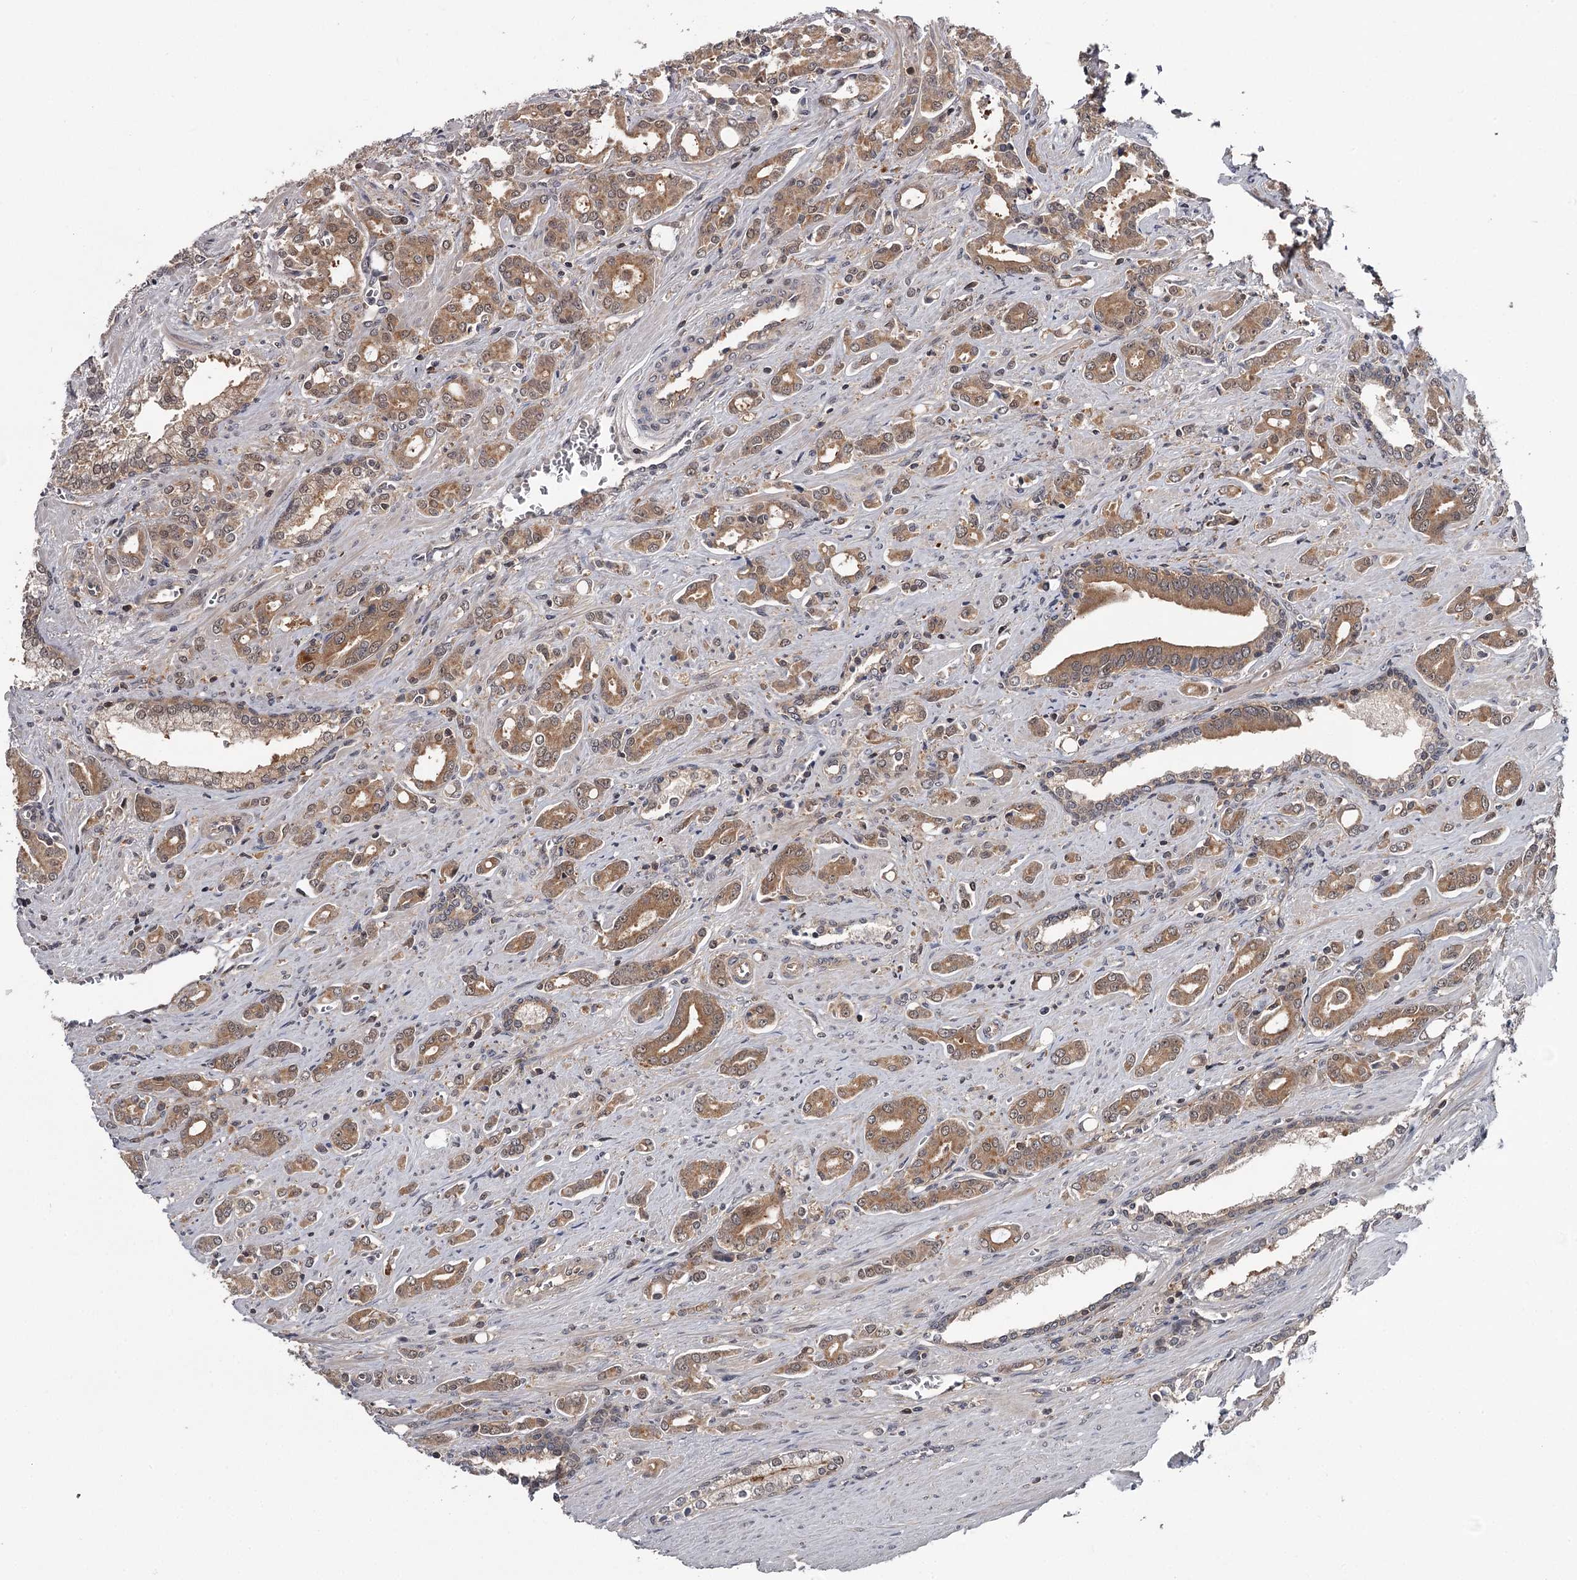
{"staining": {"intensity": "moderate", "quantity": ">75%", "location": "cytoplasmic/membranous"}, "tissue": "prostate cancer", "cell_type": "Tumor cells", "image_type": "cancer", "snomed": [{"axis": "morphology", "description": "Adenocarcinoma, High grade"}, {"axis": "topography", "description": "Prostate"}], "caption": "A micrograph of prostate cancer stained for a protein reveals moderate cytoplasmic/membranous brown staining in tumor cells.", "gene": "GTSF1", "patient": {"sex": "male", "age": 72}}